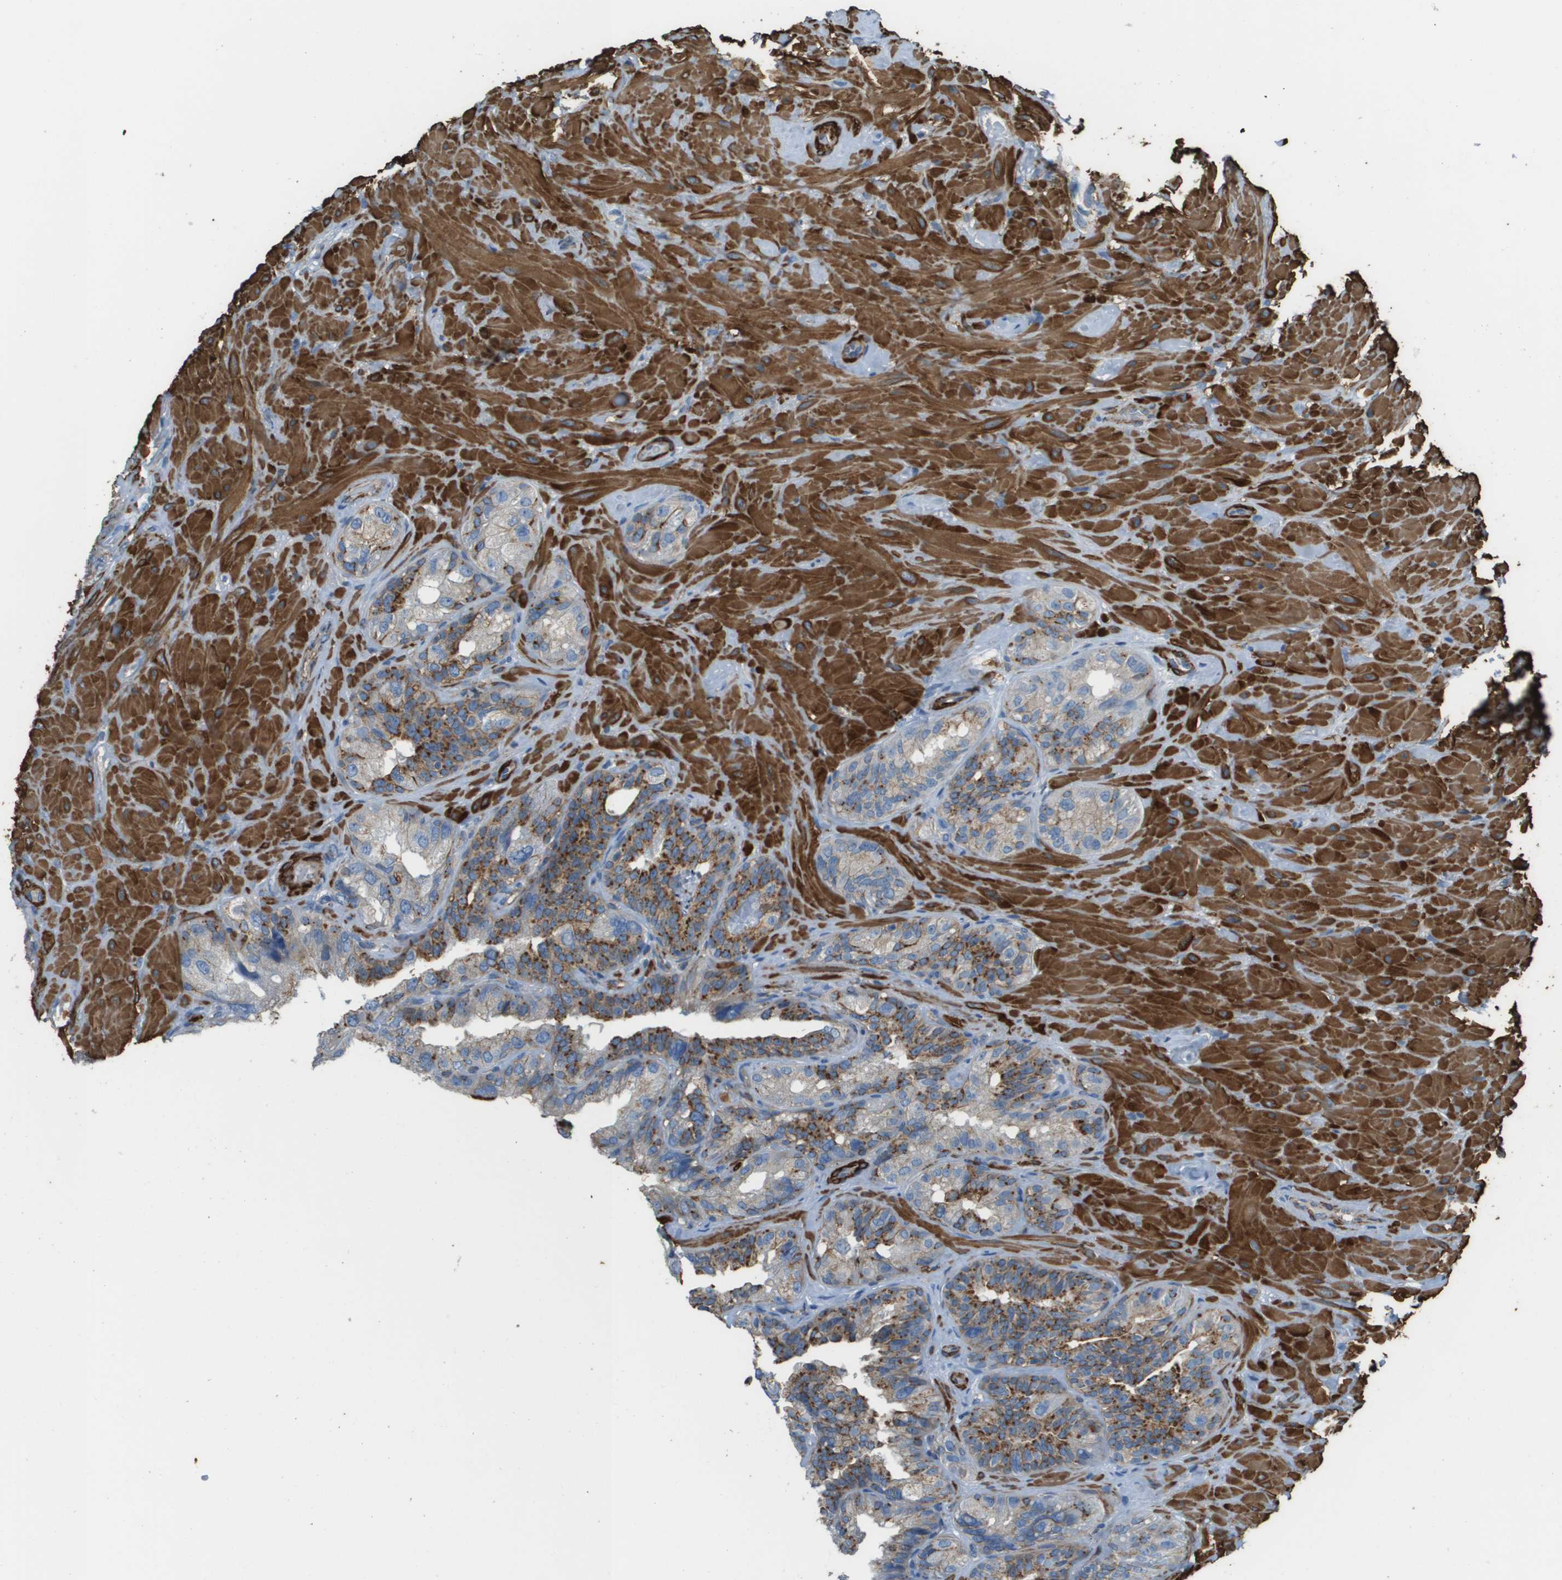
{"staining": {"intensity": "moderate", "quantity": "25%-75%", "location": "cytoplasmic/membranous"}, "tissue": "seminal vesicle", "cell_type": "Glandular cells", "image_type": "normal", "snomed": [{"axis": "morphology", "description": "Normal tissue, NOS"}, {"axis": "topography", "description": "Seminal veicle"}], "caption": "Brown immunohistochemical staining in benign seminal vesicle displays moderate cytoplasmic/membranous positivity in approximately 25%-75% of glandular cells. (Stains: DAB in brown, nuclei in blue, Microscopy: brightfield microscopy at high magnification).", "gene": "MYH11", "patient": {"sex": "male", "age": 68}}